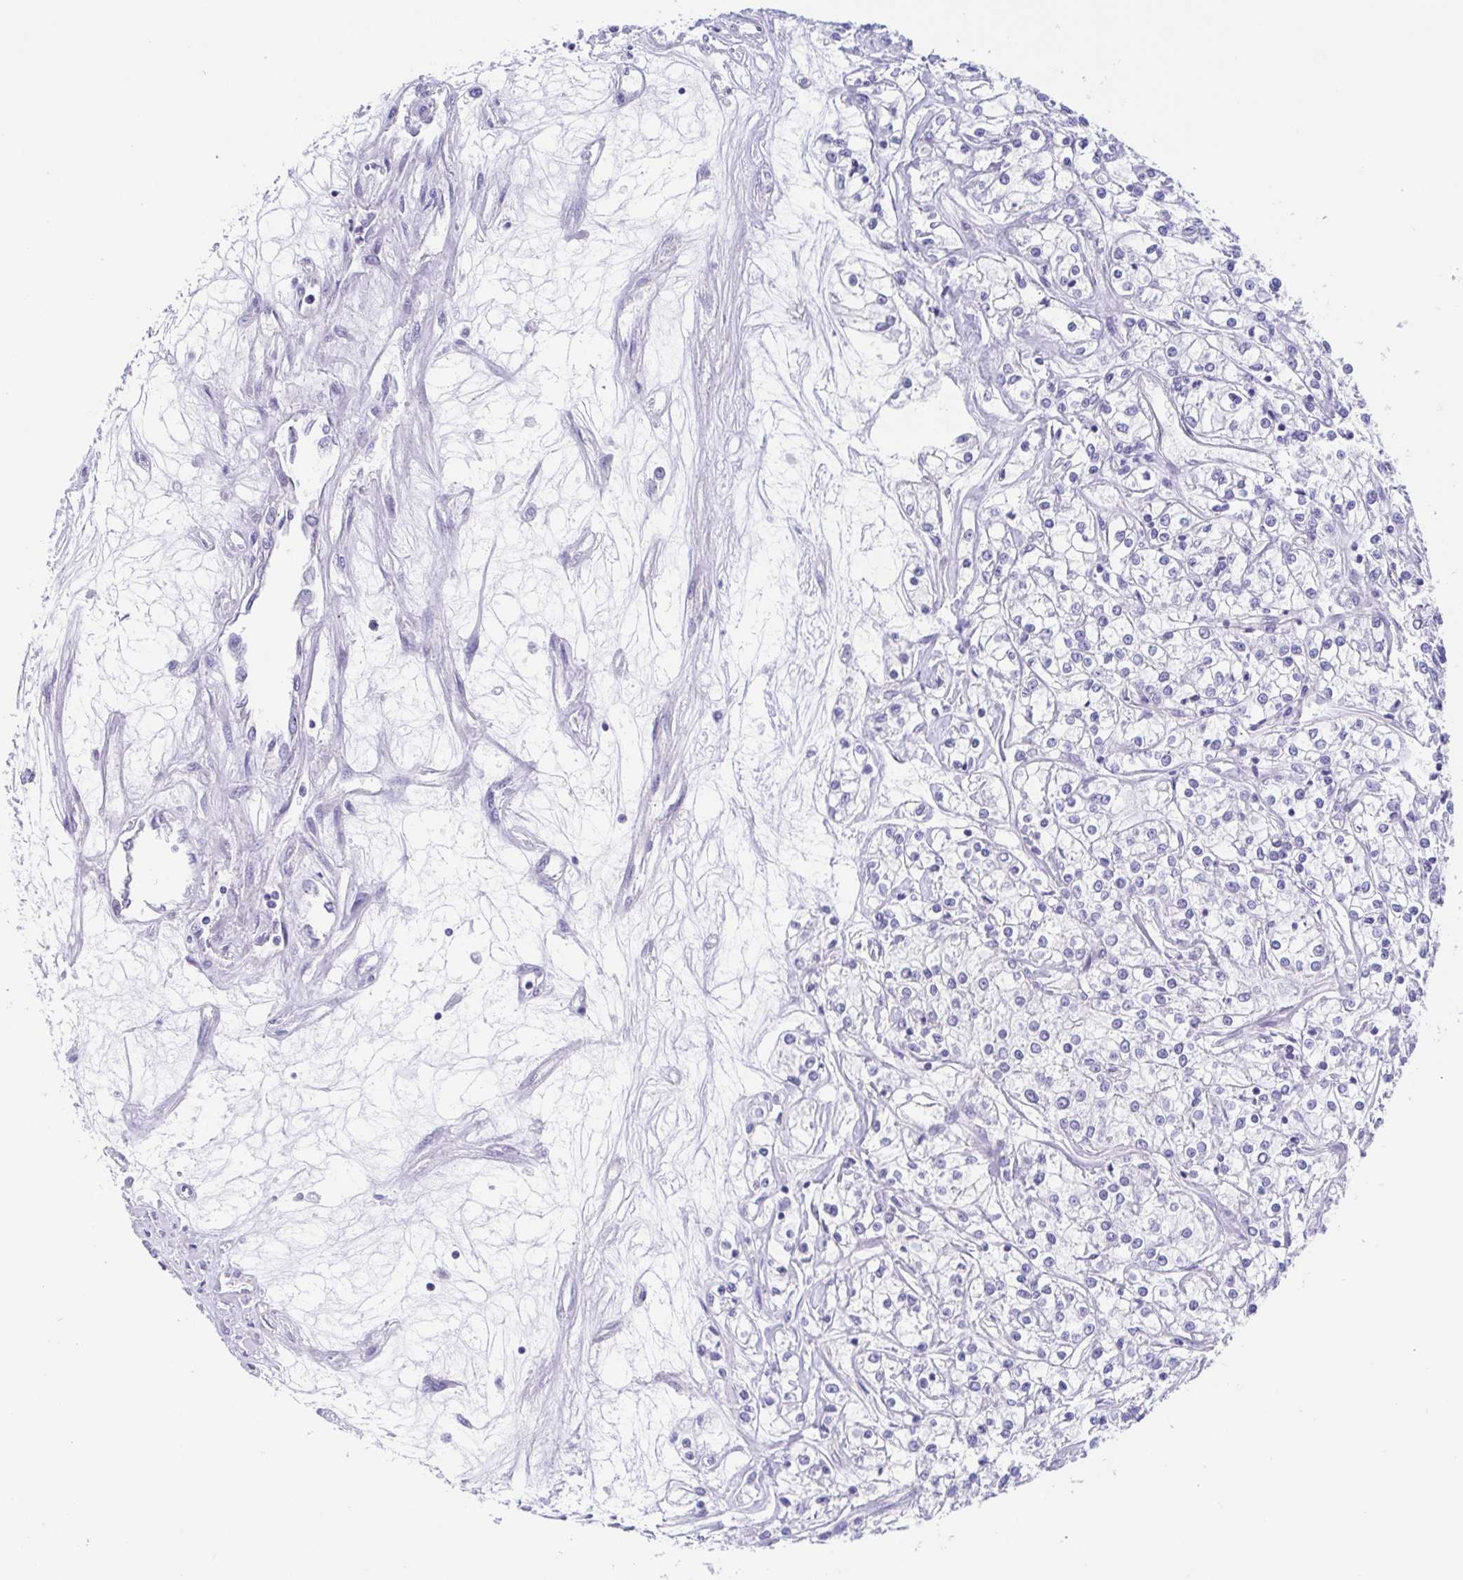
{"staining": {"intensity": "negative", "quantity": "none", "location": "none"}, "tissue": "renal cancer", "cell_type": "Tumor cells", "image_type": "cancer", "snomed": [{"axis": "morphology", "description": "Adenocarcinoma, NOS"}, {"axis": "topography", "description": "Kidney"}], "caption": "Tumor cells show no significant protein staining in renal adenocarcinoma.", "gene": "TEX12", "patient": {"sex": "female", "age": 59}}